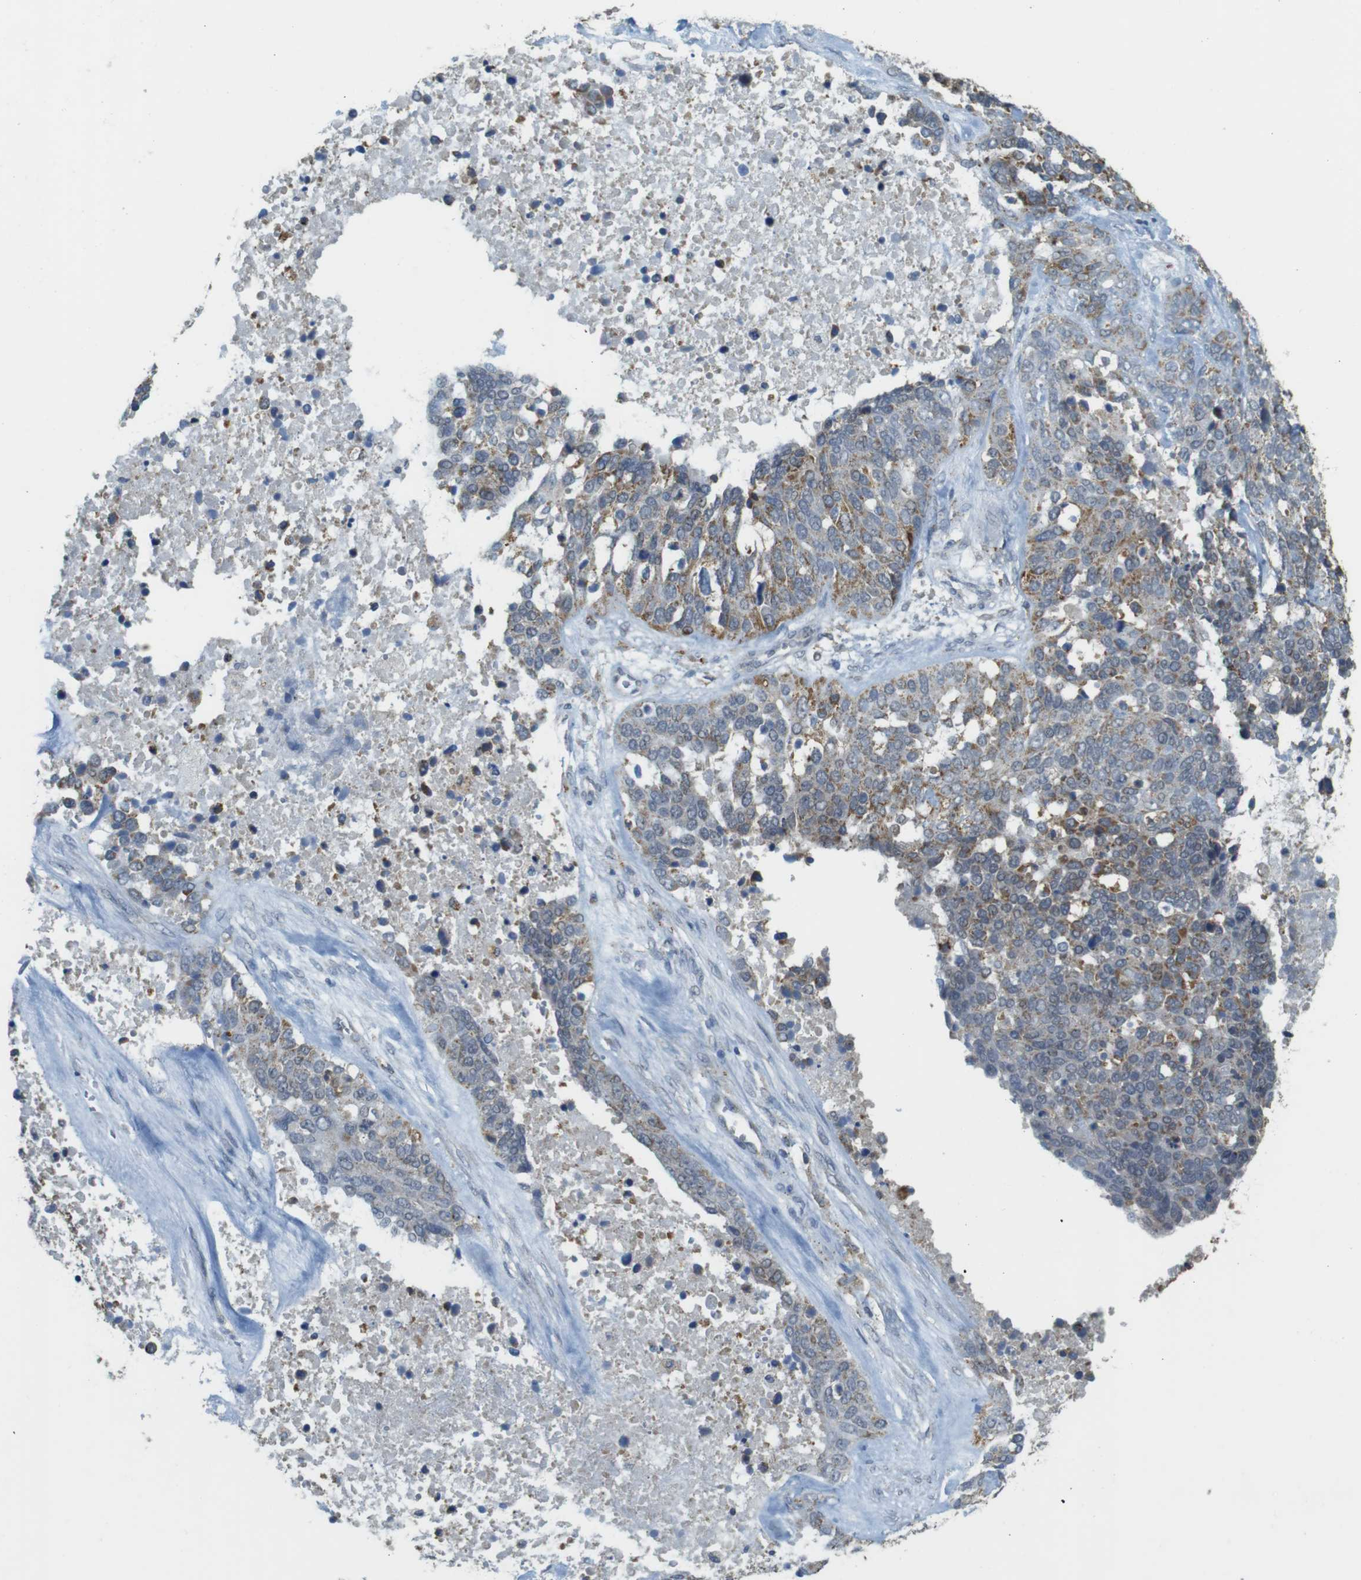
{"staining": {"intensity": "moderate", "quantity": ">75%", "location": "cytoplasmic/membranous"}, "tissue": "ovarian cancer", "cell_type": "Tumor cells", "image_type": "cancer", "snomed": [{"axis": "morphology", "description": "Cystadenocarcinoma, serous, NOS"}, {"axis": "topography", "description": "Ovary"}], "caption": "Tumor cells show medium levels of moderate cytoplasmic/membranous staining in about >75% of cells in ovarian cancer (serous cystadenocarcinoma). The staining was performed using DAB (3,3'-diaminobenzidine), with brown indicating positive protein expression. Nuclei are stained blue with hematoxylin.", "gene": "BRI3BP", "patient": {"sex": "female", "age": 44}}